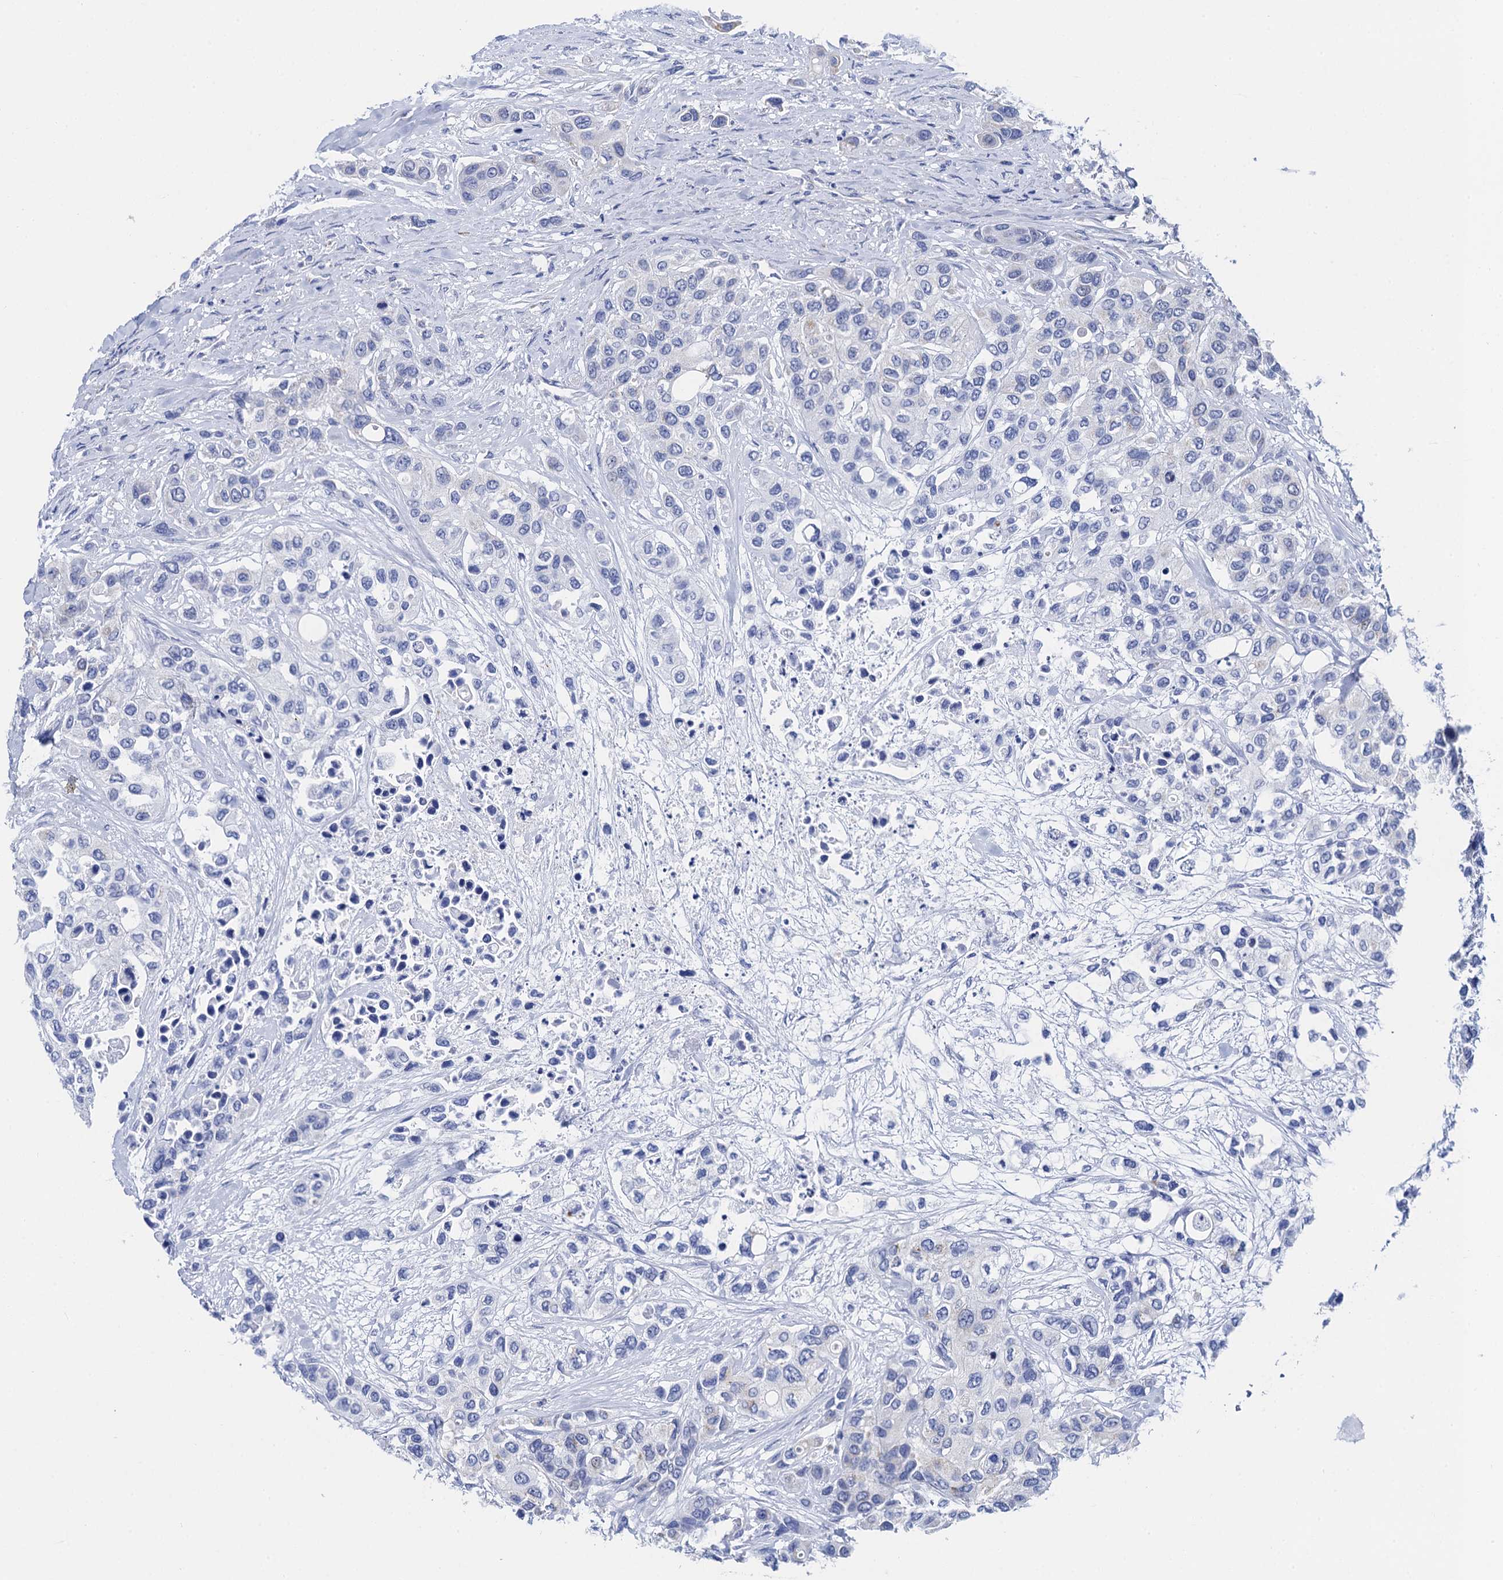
{"staining": {"intensity": "negative", "quantity": "none", "location": "none"}, "tissue": "urothelial cancer", "cell_type": "Tumor cells", "image_type": "cancer", "snomed": [{"axis": "morphology", "description": "Normal tissue, NOS"}, {"axis": "morphology", "description": "Urothelial carcinoma, High grade"}, {"axis": "topography", "description": "Vascular tissue"}, {"axis": "topography", "description": "Urinary bladder"}], "caption": "DAB (3,3'-diaminobenzidine) immunohistochemical staining of human high-grade urothelial carcinoma shows no significant staining in tumor cells.", "gene": "ACADSB", "patient": {"sex": "female", "age": 56}}